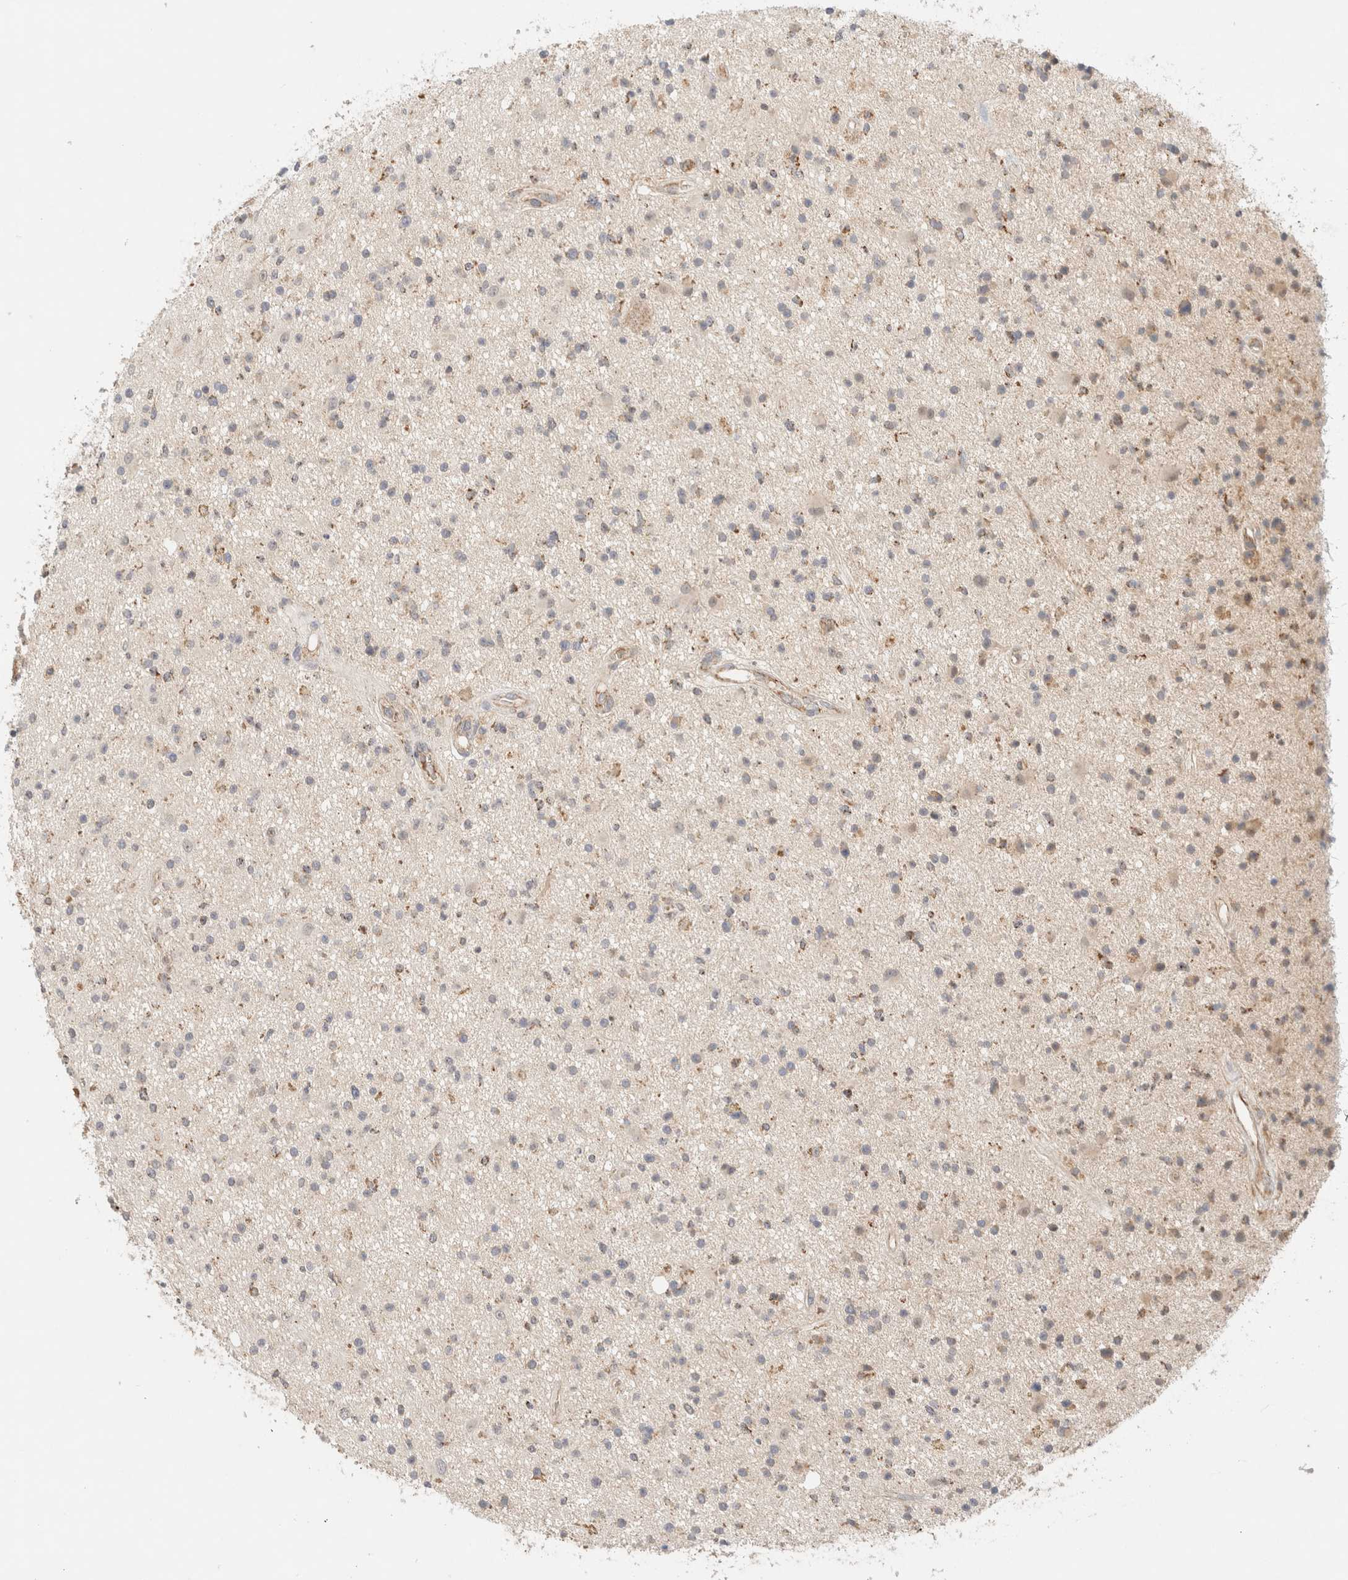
{"staining": {"intensity": "weak", "quantity": "<25%", "location": "cytoplasmic/membranous"}, "tissue": "glioma", "cell_type": "Tumor cells", "image_type": "cancer", "snomed": [{"axis": "morphology", "description": "Glioma, malignant, High grade"}, {"axis": "topography", "description": "Brain"}], "caption": "Protein analysis of malignant glioma (high-grade) demonstrates no significant expression in tumor cells.", "gene": "MRM3", "patient": {"sex": "male", "age": 33}}